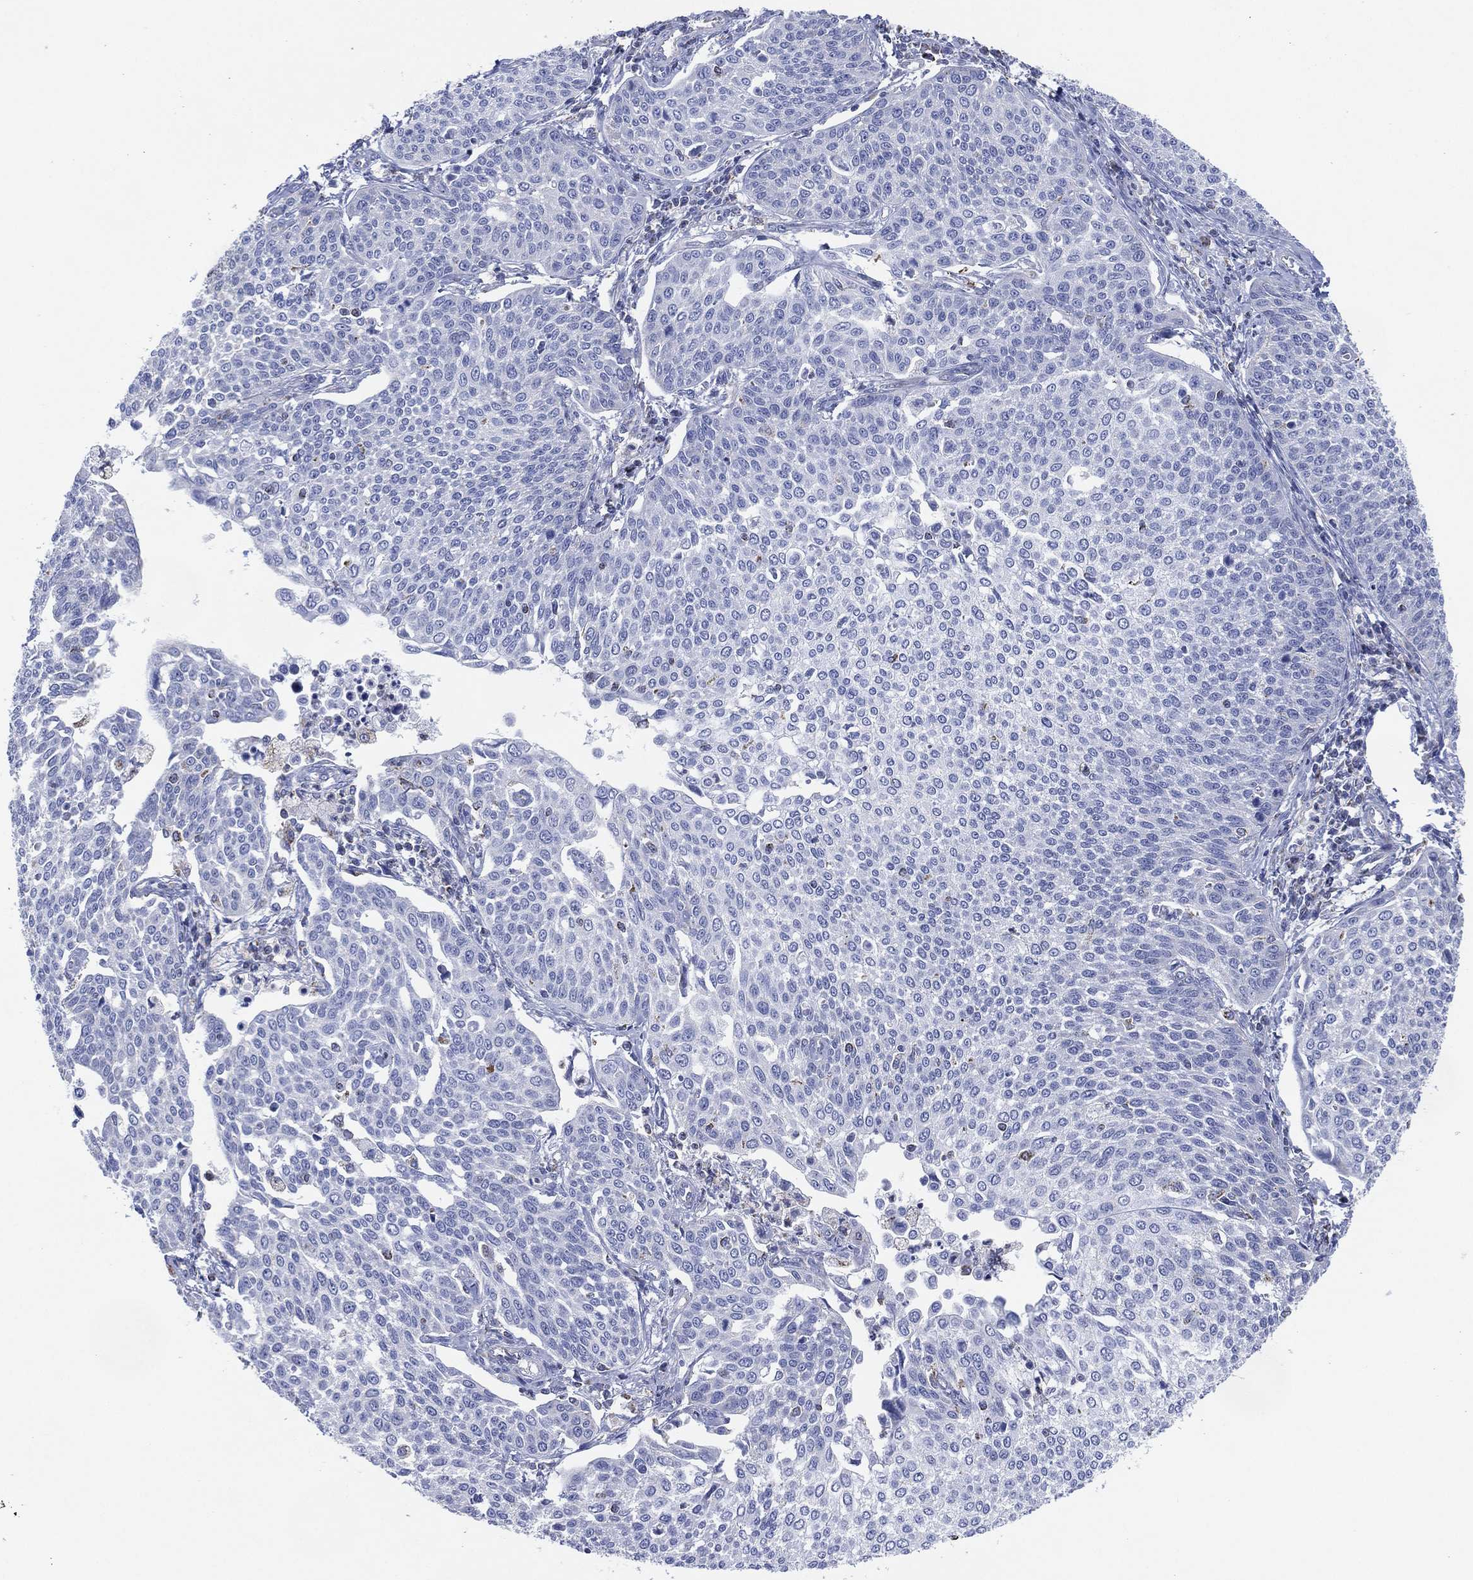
{"staining": {"intensity": "negative", "quantity": "none", "location": "none"}, "tissue": "cervical cancer", "cell_type": "Tumor cells", "image_type": "cancer", "snomed": [{"axis": "morphology", "description": "Squamous cell carcinoma, NOS"}, {"axis": "topography", "description": "Cervix"}], "caption": "Protein analysis of cervical cancer shows no significant expression in tumor cells. (Brightfield microscopy of DAB immunohistochemistry (IHC) at high magnification).", "gene": "CFTR", "patient": {"sex": "female", "age": 34}}